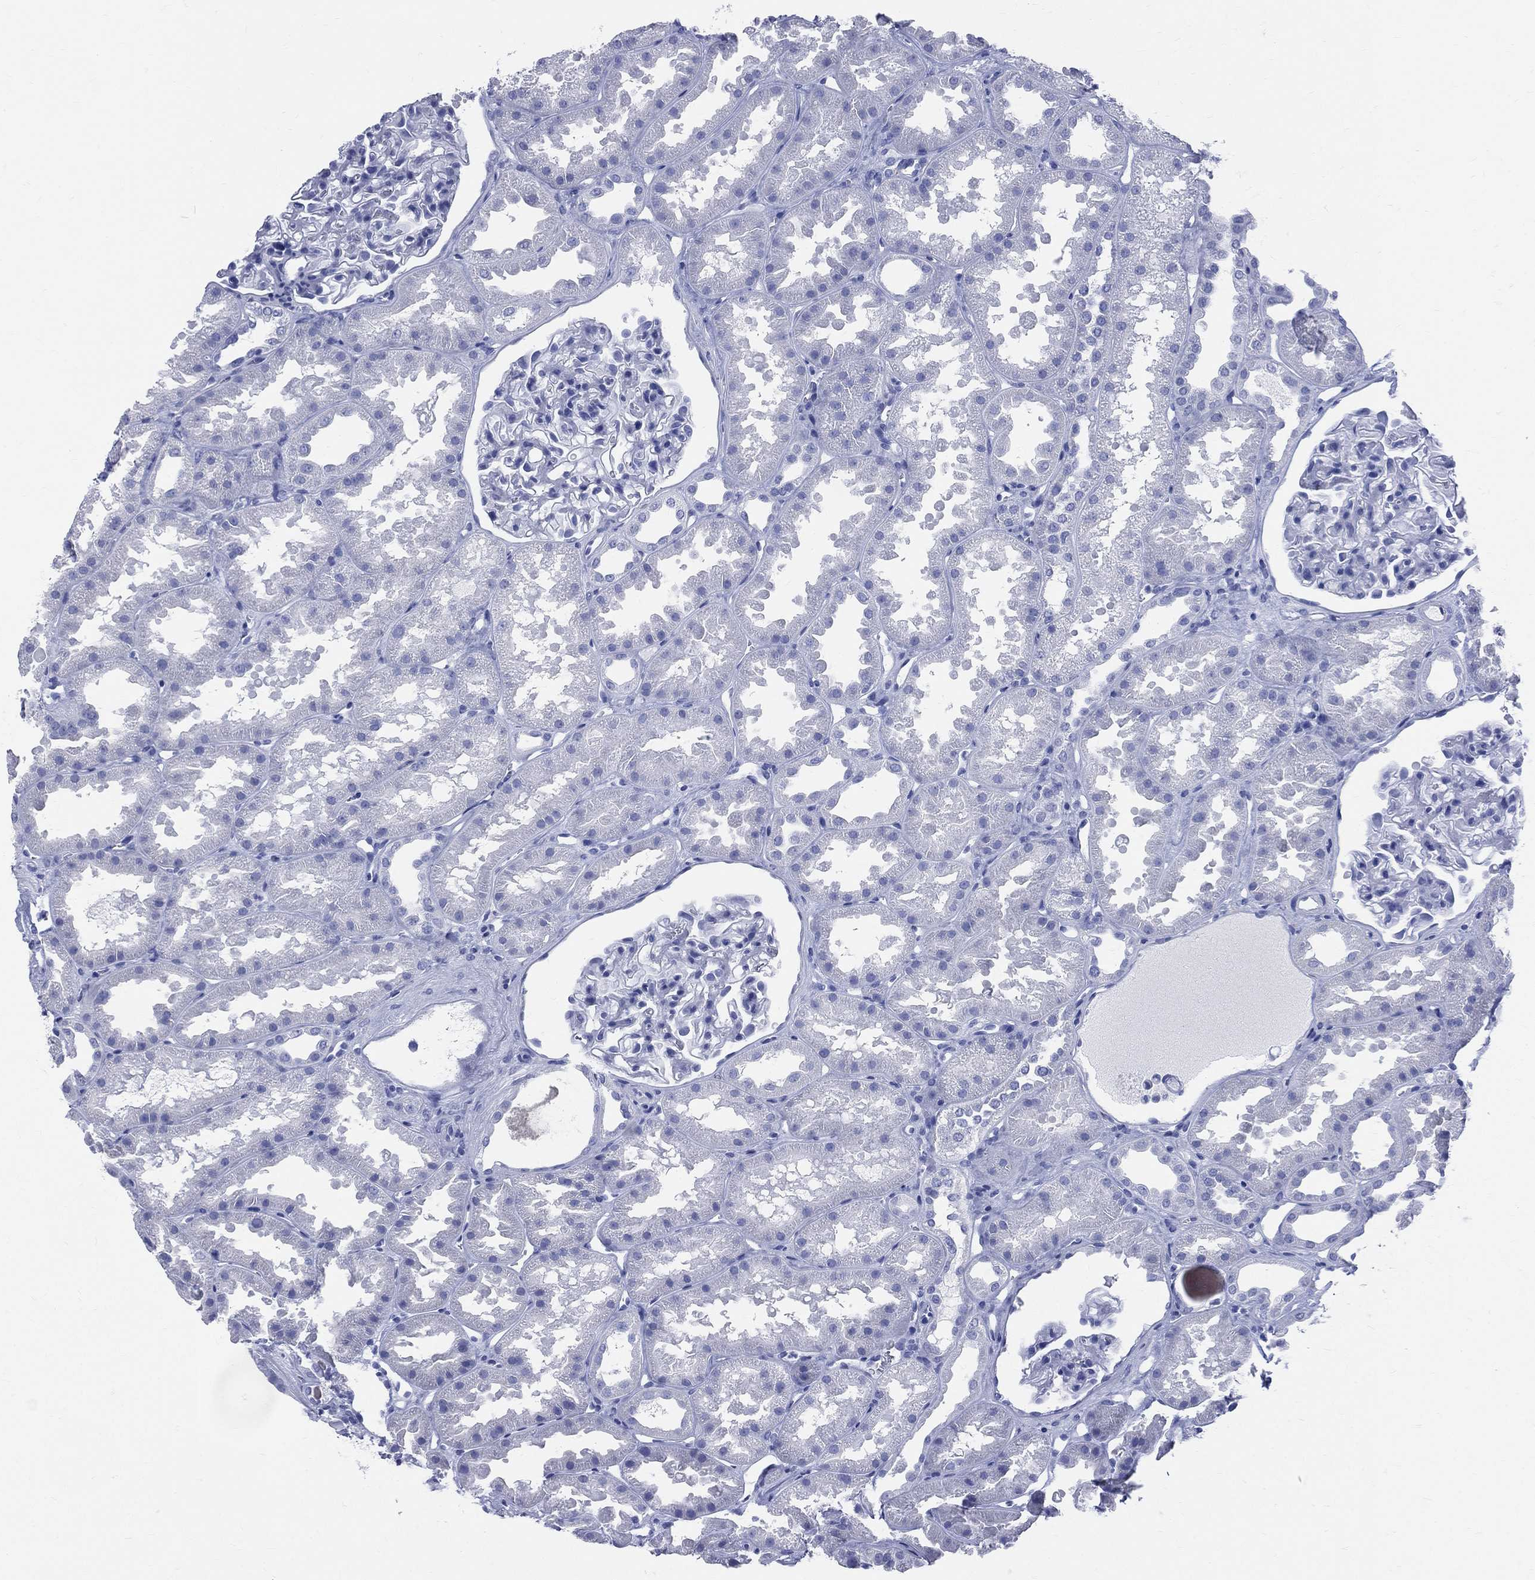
{"staining": {"intensity": "negative", "quantity": "none", "location": "none"}, "tissue": "kidney", "cell_type": "Cells in glomeruli", "image_type": "normal", "snomed": [{"axis": "morphology", "description": "Normal tissue, NOS"}, {"axis": "topography", "description": "Kidney"}], "caption": "High magnification brightfield microscopy of unremarkable kidney stained with DAB (3,3'-diaminobenzidine) (brown) and counterstained with hematoxylin (blue): cells in glomeruli show no significant expression.", "gene": "SYP", "patient": {"sex": "male", "age": 61}}